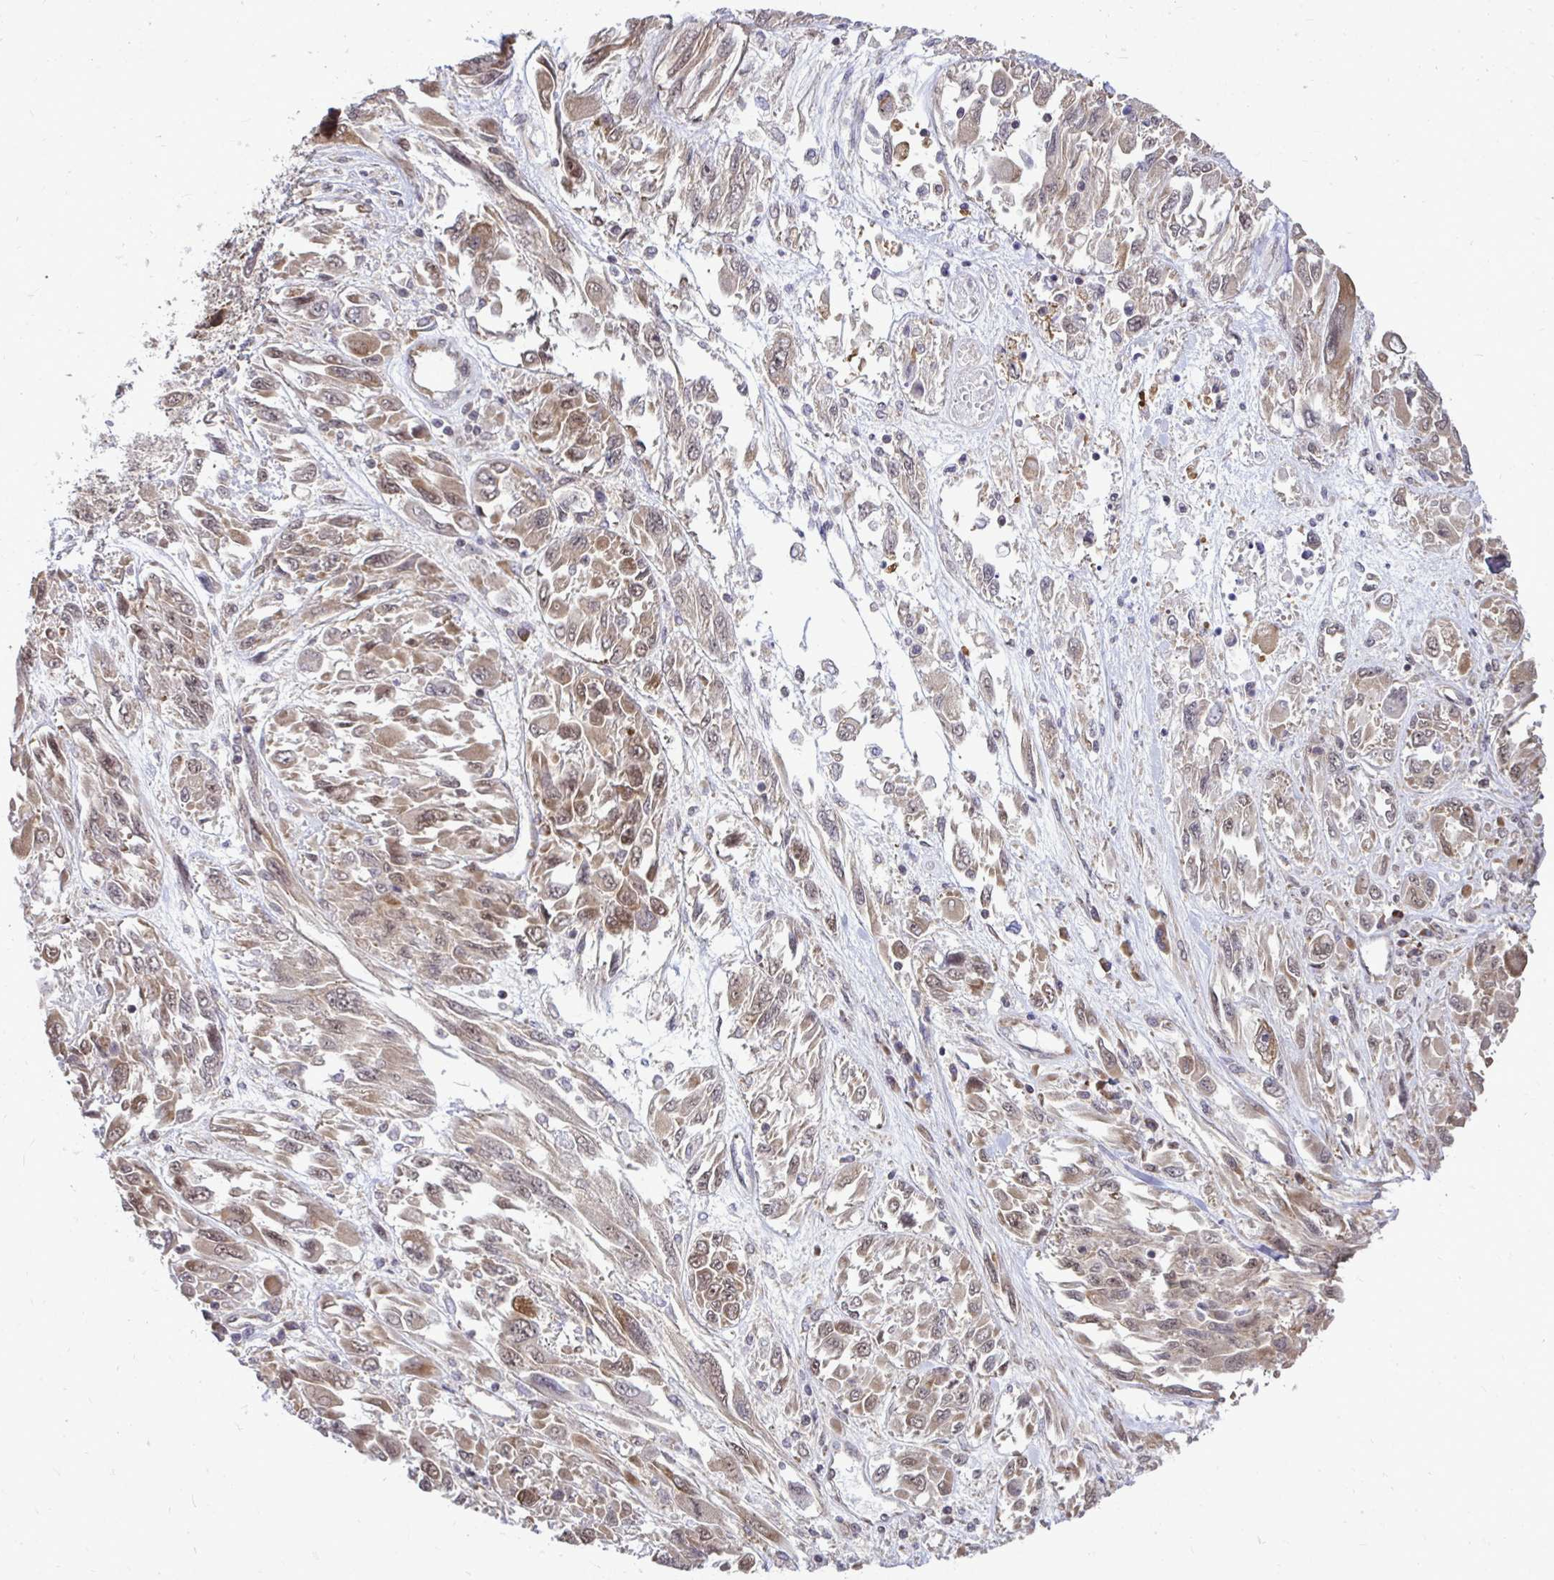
{"staining": {"intensity": "weak", "quantity": ">75%", "location": "cytoplasmic/membranous"}, "tissue": "melanoma", "cell_type": "Tumor cells", "image_type": "cancer", "snomed": [{"axis": "morphology", "description": "Malignant melanoma, NOS"}, {"axis": "topography", "description": "Skin"}], "caption": "Malignant melanoma tissue demonstrates weak cytoplasmic/membranous positivity in about >75% of tumor cells, visualized by immunohistochemistry.", "gene": "FMR1", "patient": {"sex": "female", "age": 91}}